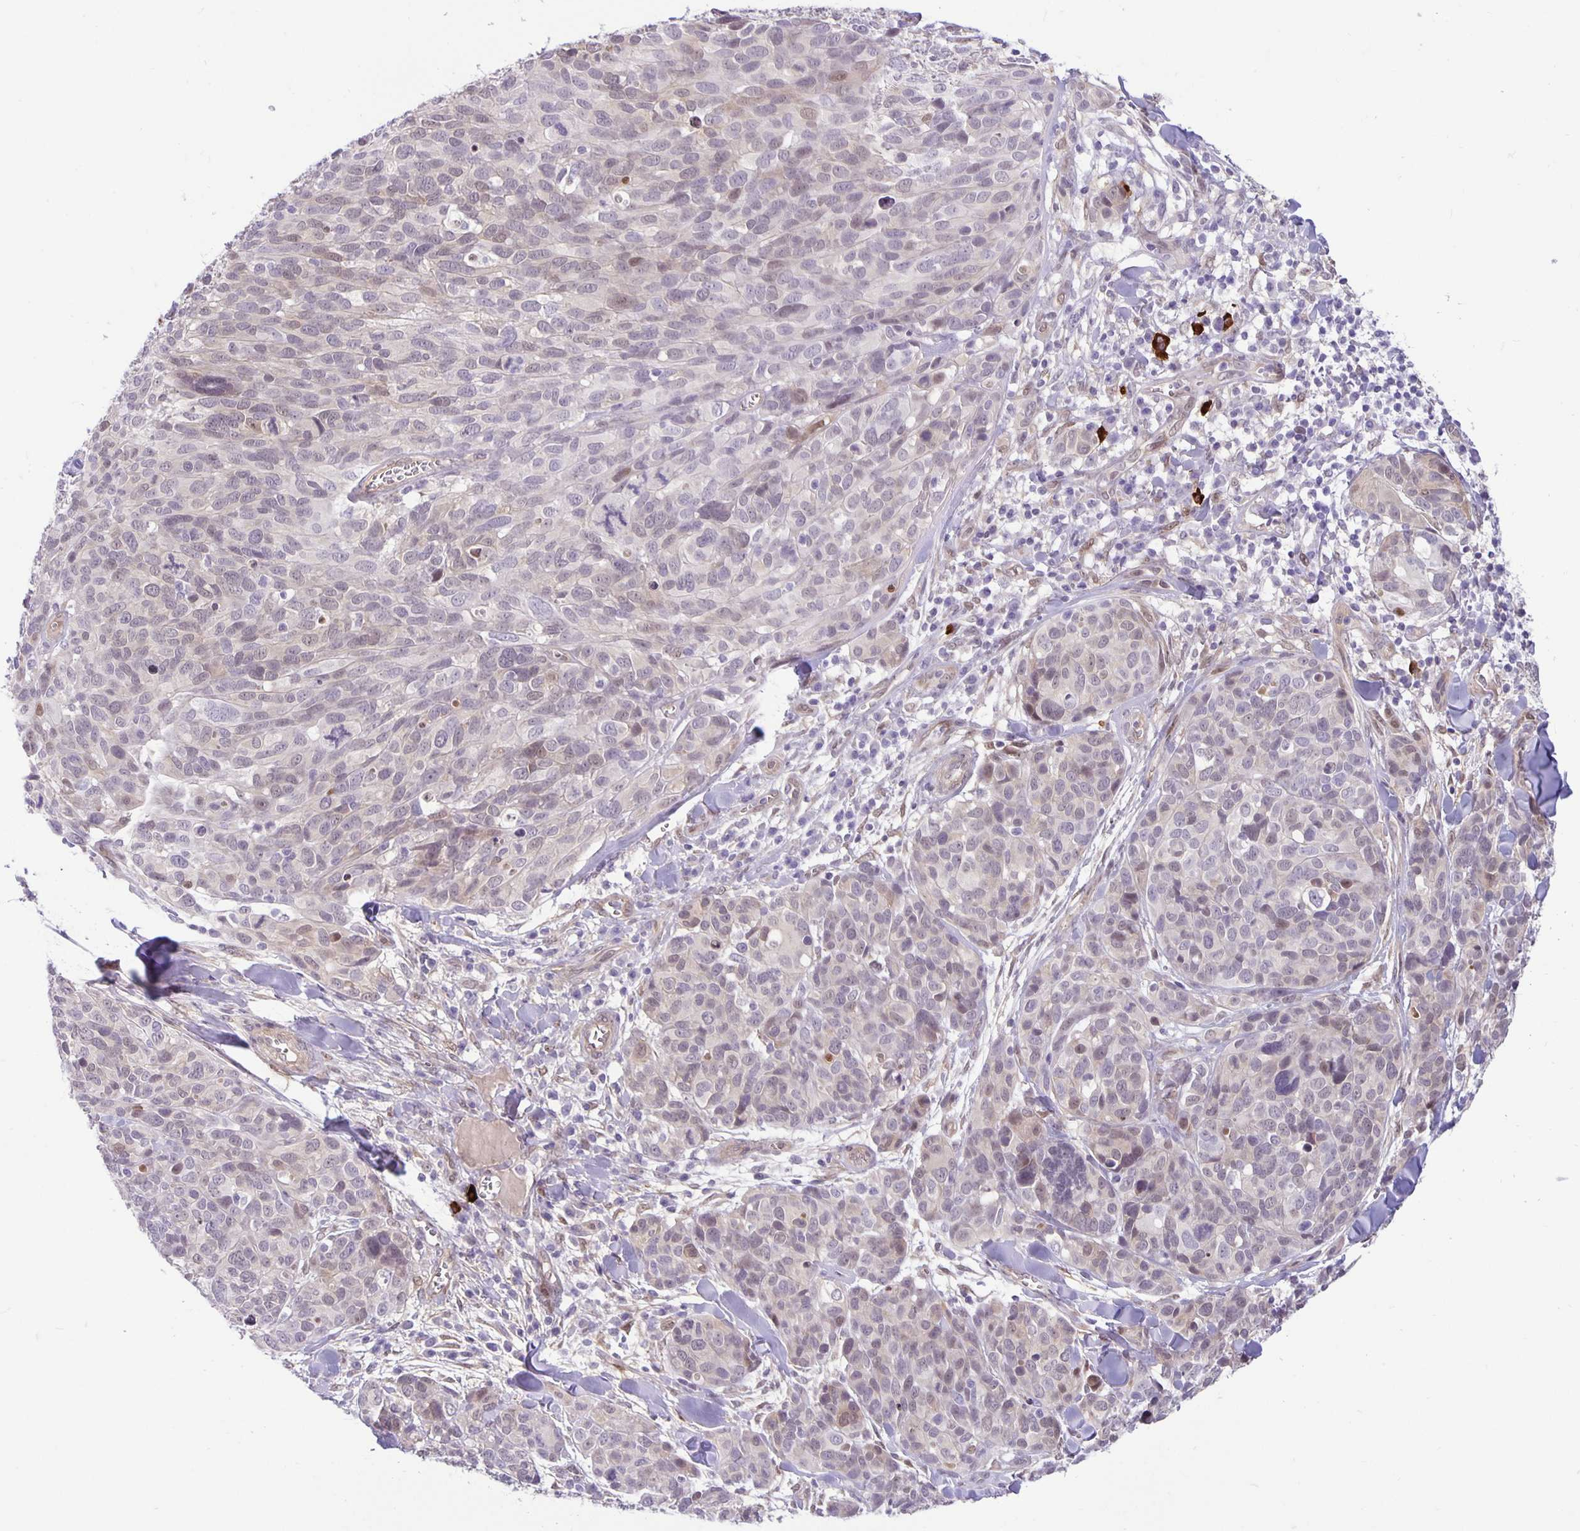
{"staining": {"intensity": "weak", "quantity": "25%-75%", "location": "cytoplasmic/membranous"}, "tissue": "melanoma", "cell_type": "Tumor cells", "image_type": "cancer", "snomed": [{"axis": "morphology", "description": "Malignant melanoma, NOS"}, {"axis": "topography", "description": "Skin"}], "caption": "An image of malignant melanoma stained for a protein shows weak cytoplasmic/membranous brown staining in tumor cells.", "gene": "TAX1BP3", "patient": {"sex": "male", "age": 51}}